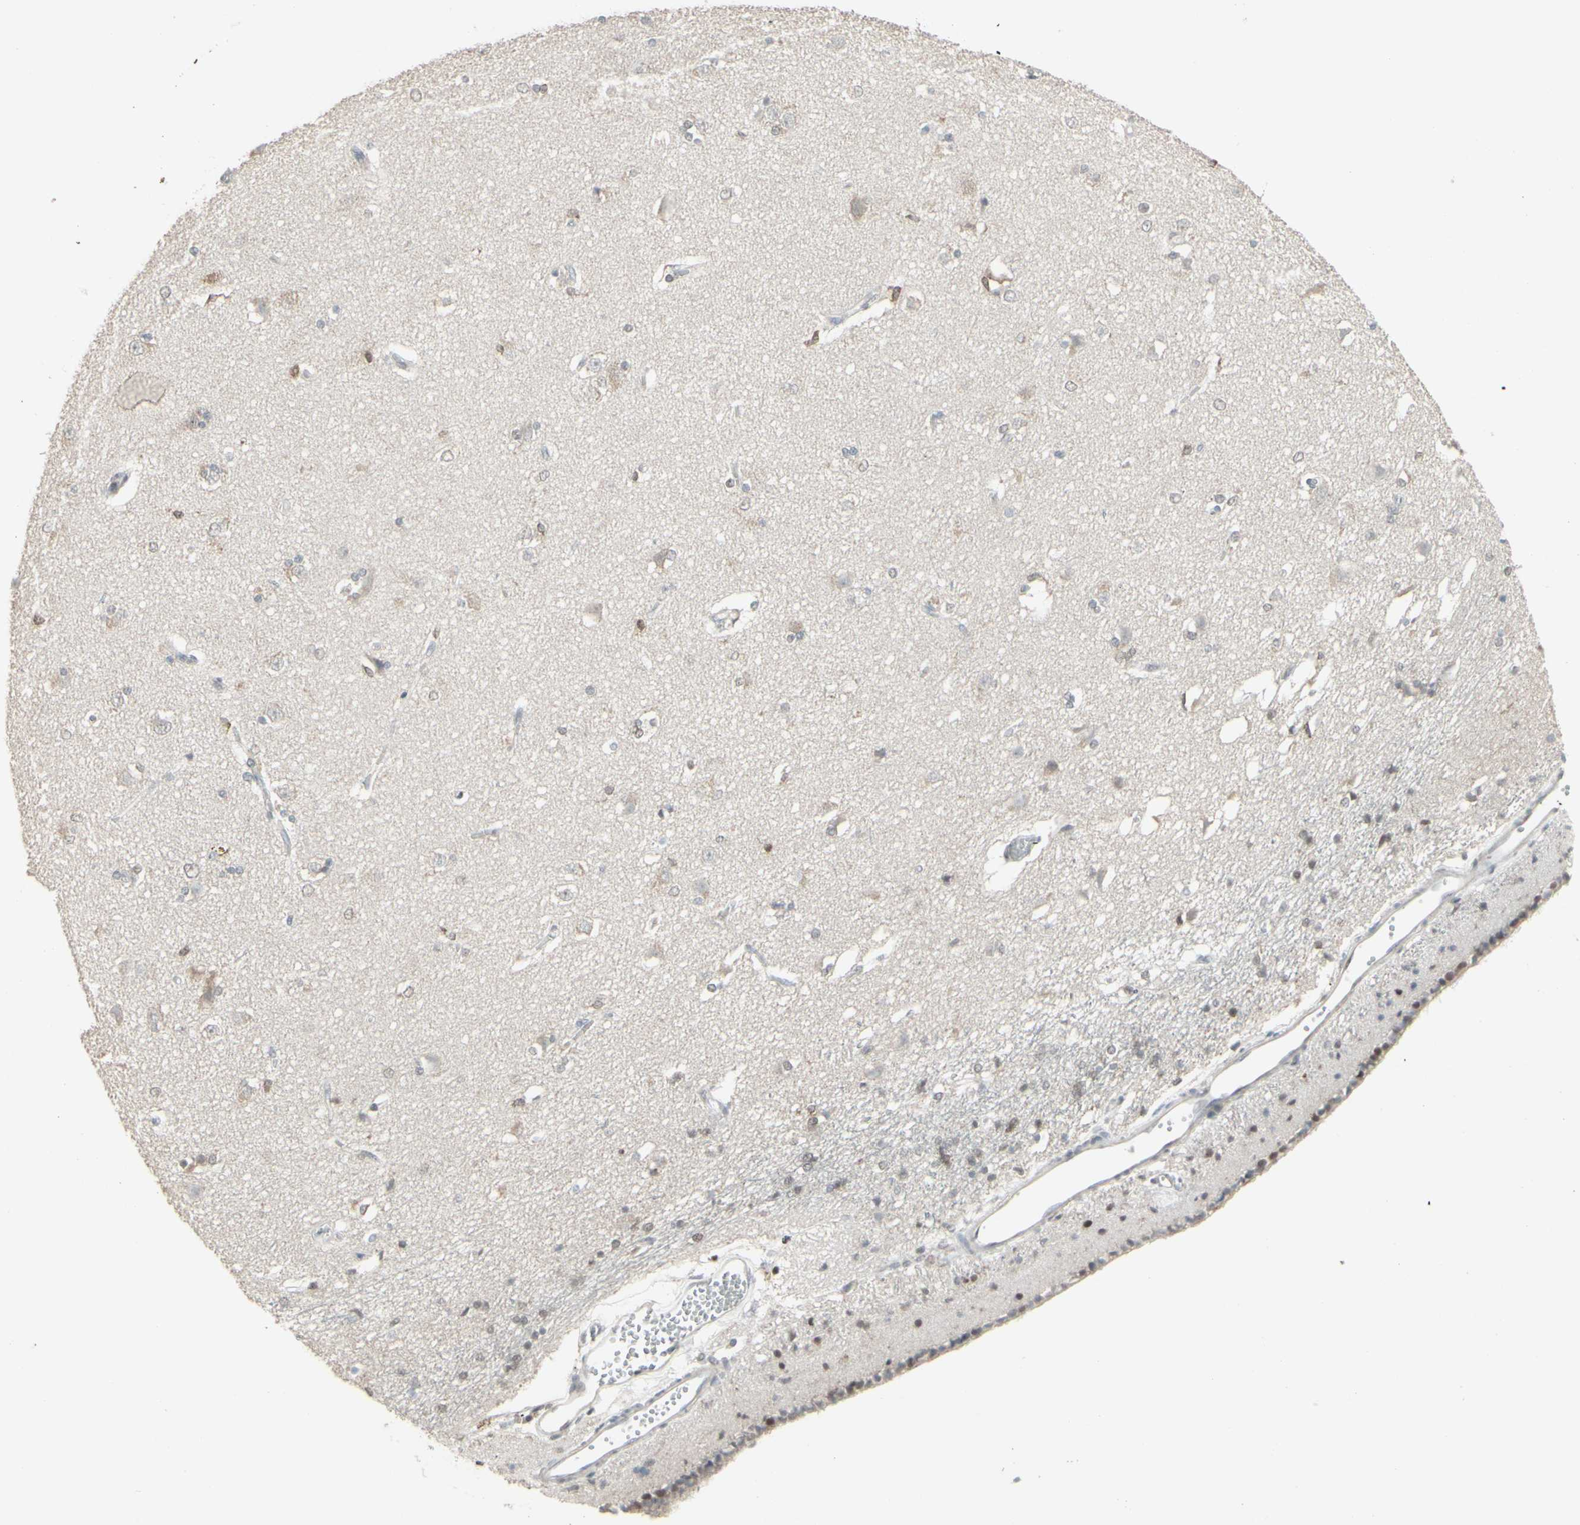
{"staining": {"intensity": "moderate", "quantity": "<25%", "location": "cytoplasmic/membranous"}, "tissue": "caudate", "cell_type": "Glial cells", "image_type": "normal", "snomed": [{"axis": "morphology", "description": "Normal tissue, NOS"}, {"axis": "topography", "description": "Lateral ventricle wall"}], "caption": "DAB immunohistochemical staining of benign caudate exhibits moderate cytoplasmic/membranous protein positivity in approximately <25% of glial cells. (DAB (3,3'-diaminobenzidine) IHC, brown staining for protein, blue staining for nuclei).", "gene": "SAMSN1", "patient": {"sex": "female", "age": 19}}